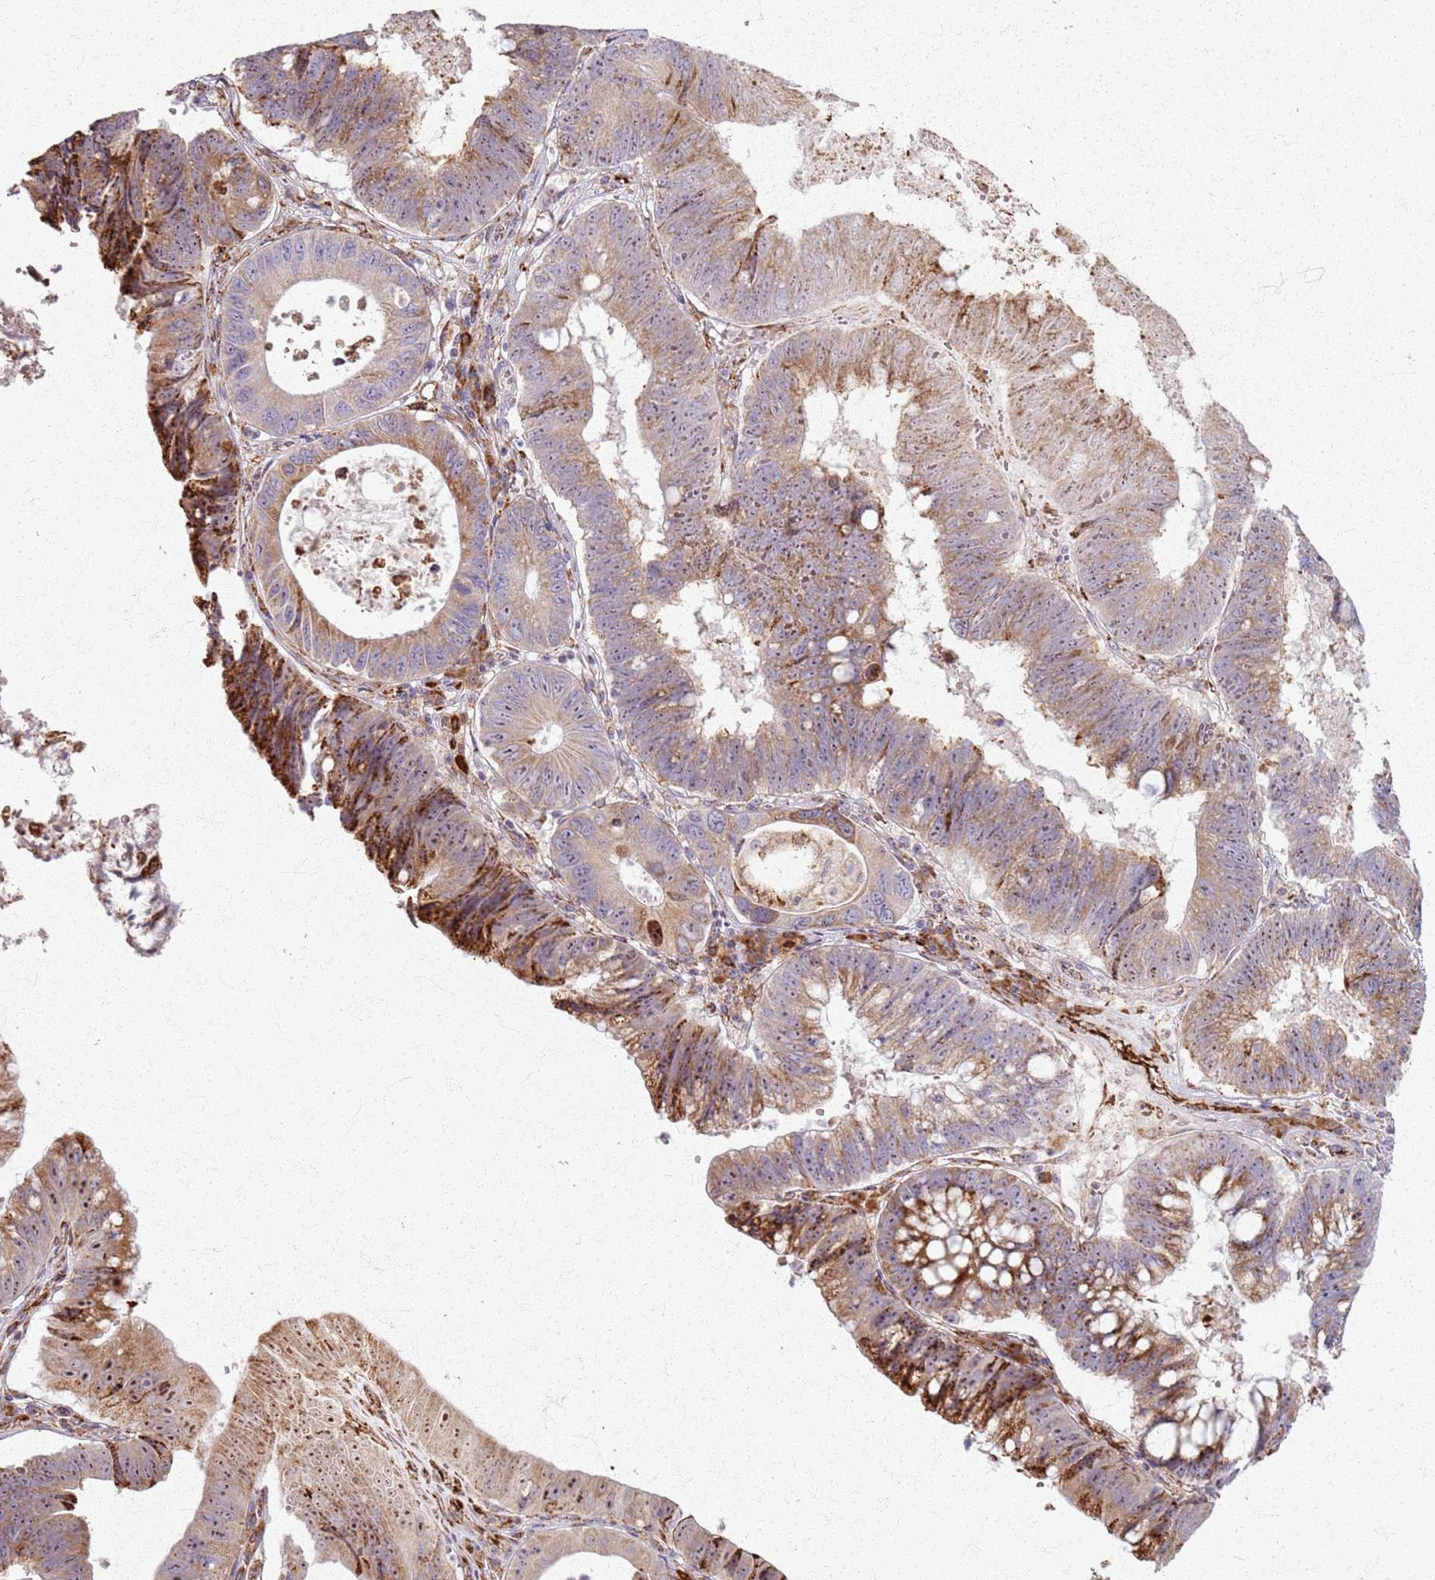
{"staining": {"intensity": "moderate", "quantity": ">75%", "location": "cytoplasmic/membranous,nuclear"}, "tissue": "stomach cancer", "cell_type": "Tumor cells", "image_type": "cancer", "snomed": [{"axis": "morphology", "description": "Adenocarcinoma, NOS"}, {"axis": "topography", "description": "Stomach"}], "caption": "Immunohistochemistry (DAB) staining of human adenocarcinoma (stomach) exhibits moderate cytoplasmic/membranous and nuclear protein expression in about >75% of tumor cells. The protein of interest is stained brown, and the nuclei are stained in blue (DAB (3,3'-diaminobenzidine) IHC with brightfield microscopy, high magnification).", "gene": "KRI1", "patient": {"sex": "male", "age": 59}}